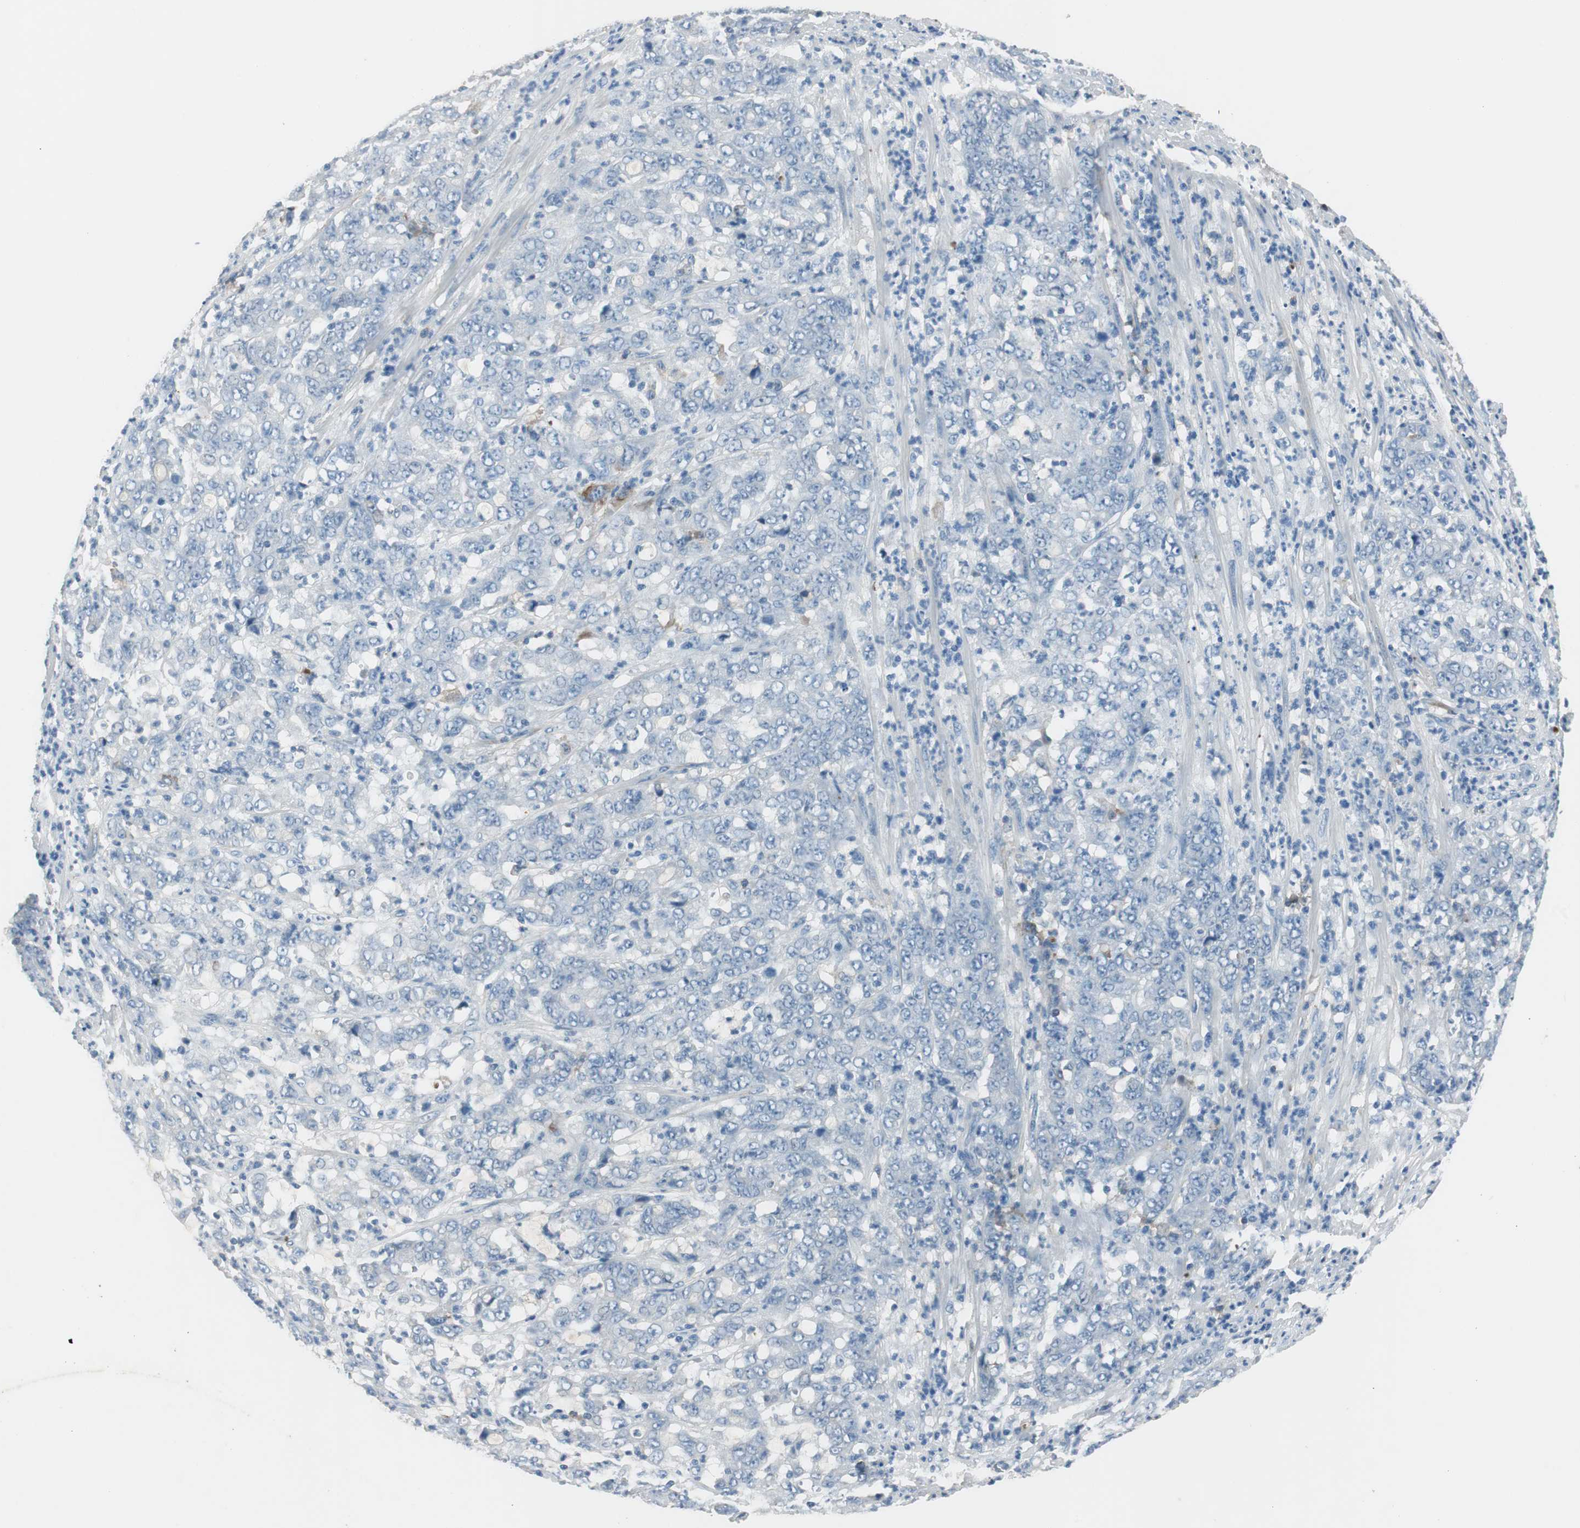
{"staining": {"intensity": "negative", "quantity": "none", "location": "none"}, "tissue": "stomach cancer", "cell_type": "Tumor cells", "image_type": "cancer", "snomed": [{"axis": "morphology", "description": "Adenocarcinoma, NOS"}, {"axis": "topography", "description": "Stomach, lower"}], "caption": "Stomach cancer (adenocarcinoma) was stained to show a protein in brown. There is no significant positivity in tumor cells.", "gene": "SERPINF1", "patient": {"sex": "female", "age": 71}}